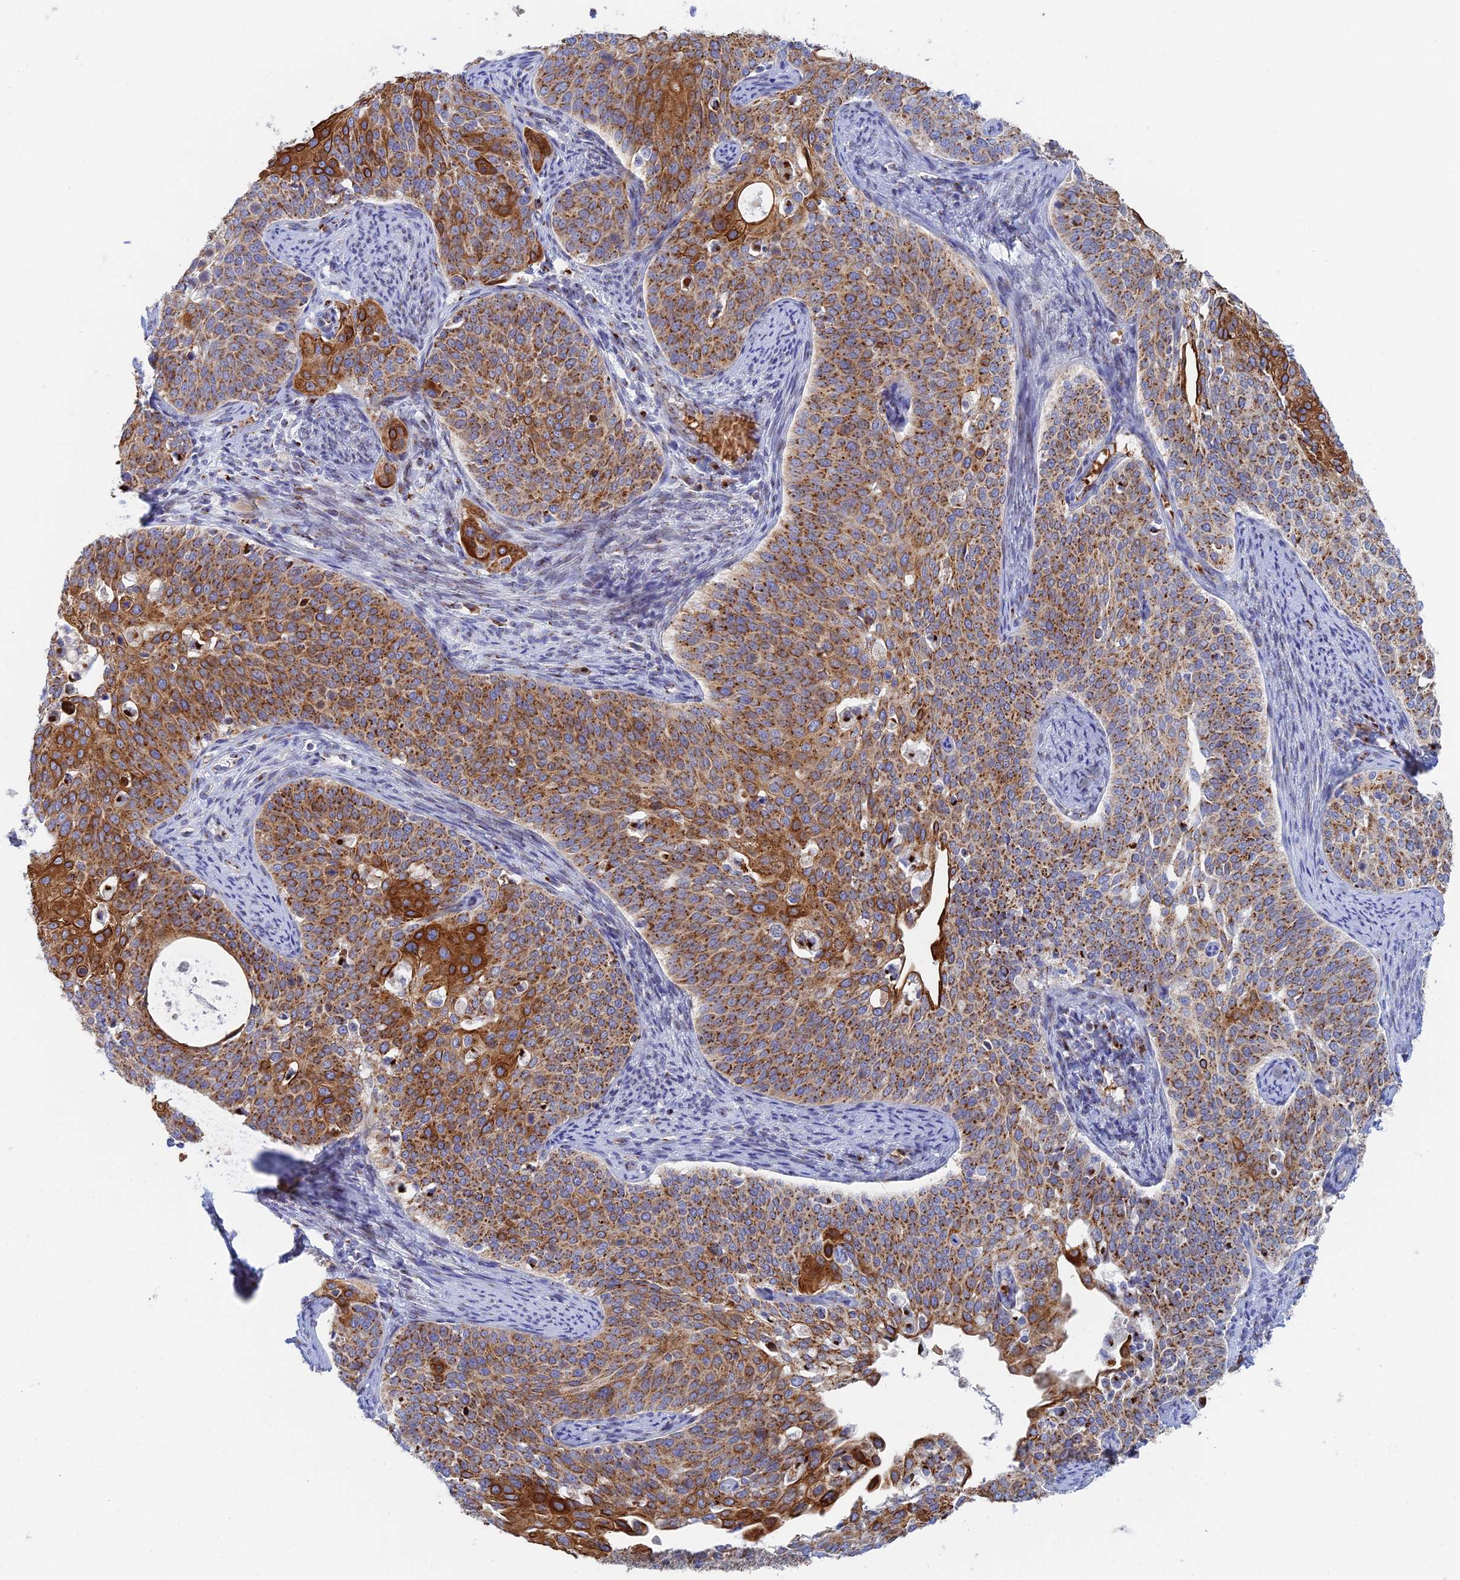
{"staining": {"intensity": "strong", "quantity": ">75%", "location": "cytoplasmic/membranous"}, "tissue": "cervical cancer", "cell_type": "Tumor cells", "image_type": "cancer", "snomed": [{"axis": "morphology", "description": "Squamous cell carcinoma, NOS"}, {"axis": "topography", "description": "Cervix"}], "caption": "Cervical cancer stained with DAB (3,3'-diaminobenzidine) immunohistochemistry exhibits high levels of strong cytoplasmic/membranous staining in approximately >75% of tumor cells. (DAB (3,3'-diaminobenzidine) = brown stain, brightfield microscopy at high magnification).", "gene": "HS2ST1", "patient": {"sex": "female", "age": 44}}